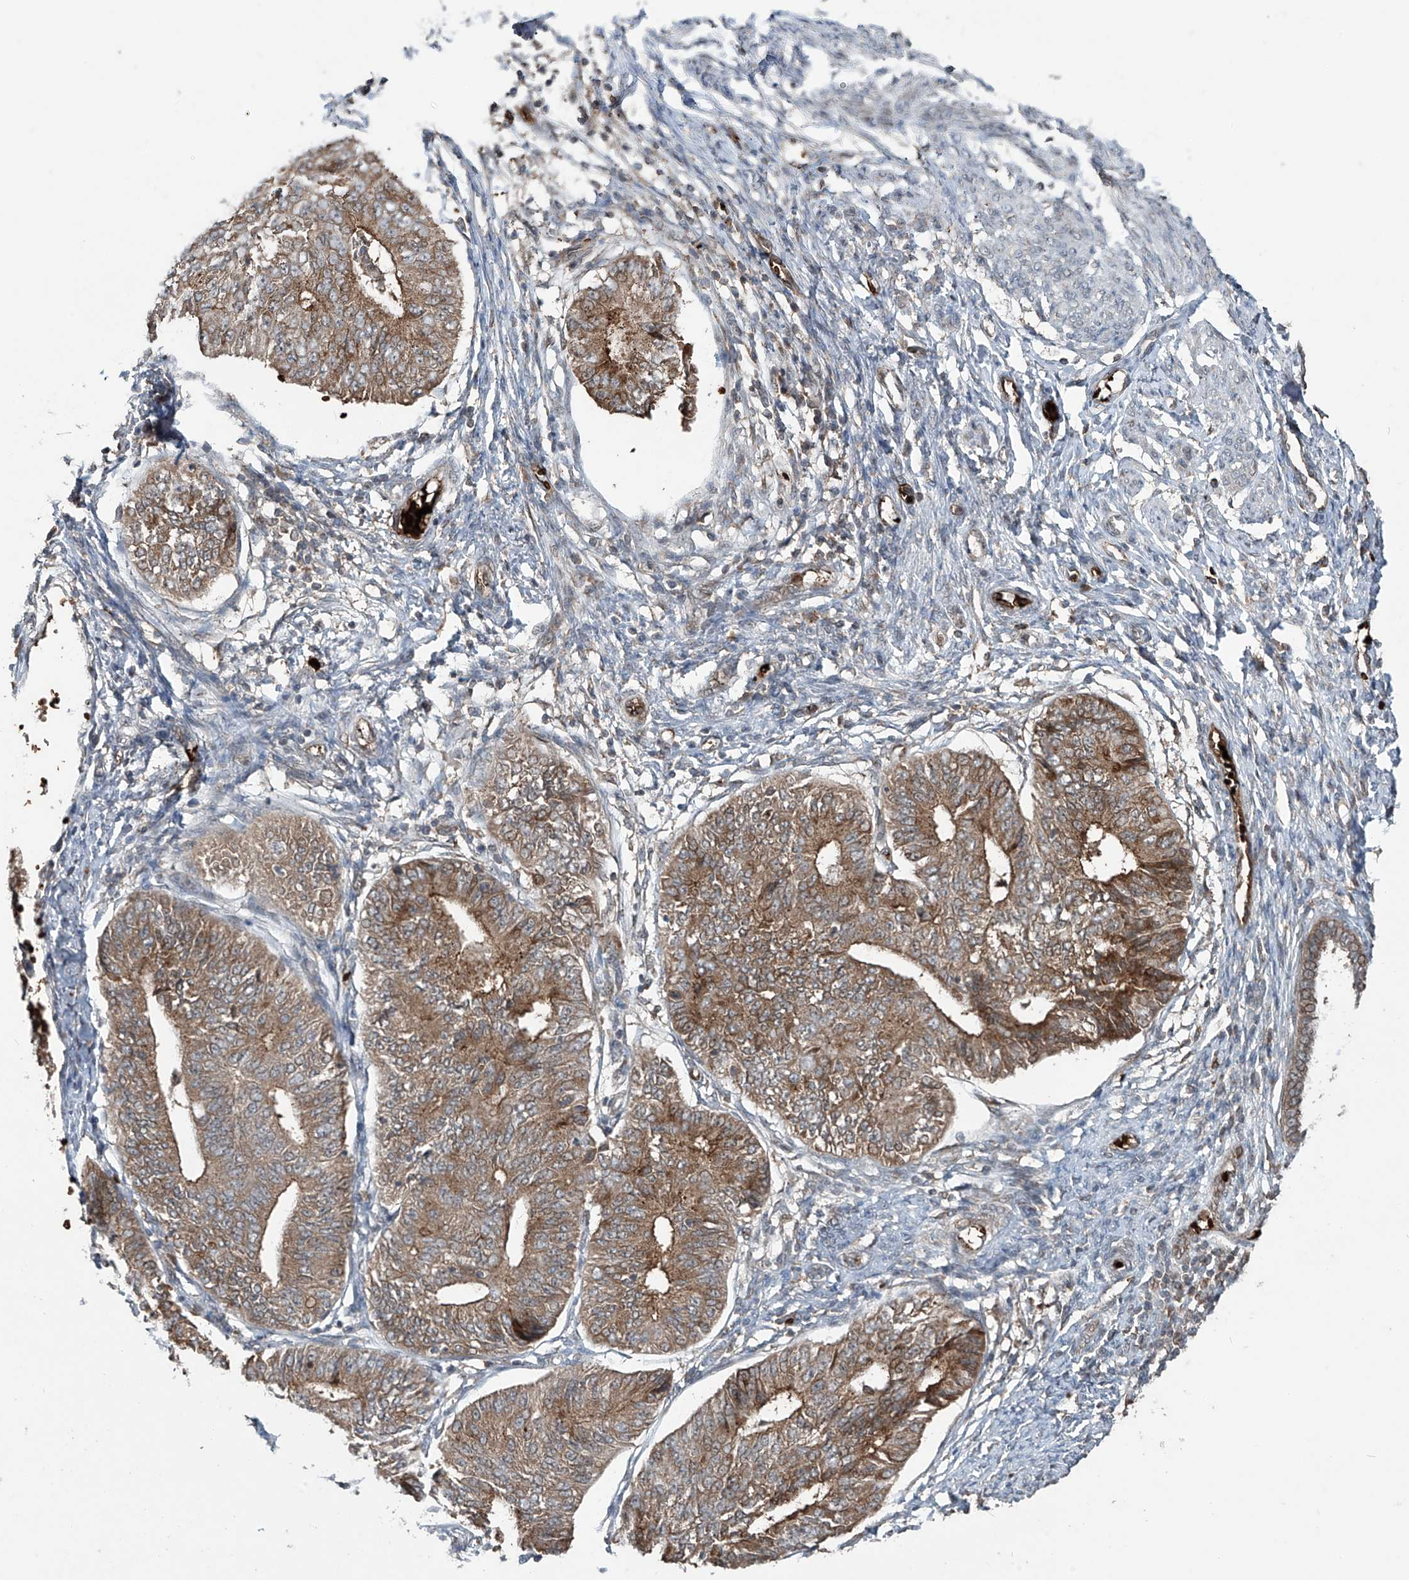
{"staining": {"intensity": "moderate", "quantity": ">75%", "location": "cytoplasmic/membranous"}, "tissue": "endometrial cancer", "cell_type": "Tumor cells", "image_type": "cancer", "snomed": [{"axis": "morphology", "description": "Adenocarcinoma, NOS"}, {"axis": "topography", "description": "Endometrium"}], "caption": "The photomicrograph exhibits immunohistochemical staining of adenocarcinoma (endometrial). There is moderate cytoplasmic/membranous staining is present in approximately >75% of tumor cells.", "gene": "ZDHHC9", "patient": {"sex": "female", "age": 32}}